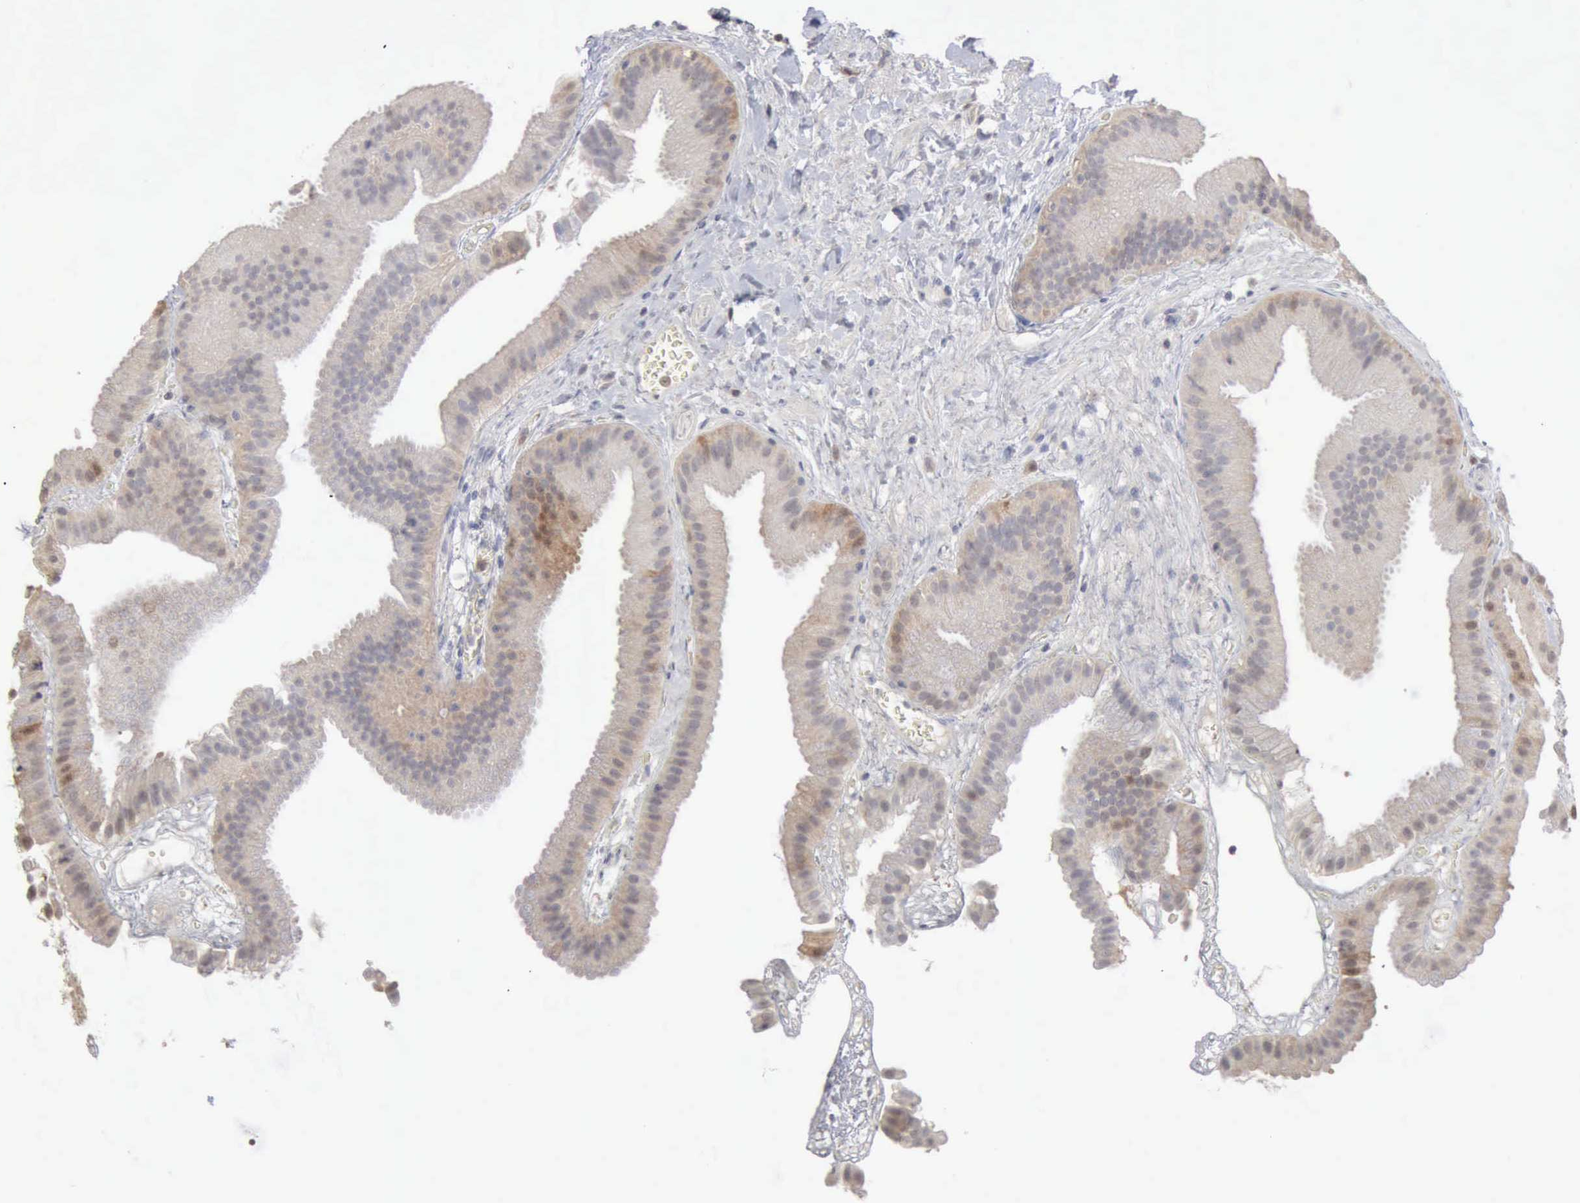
{"staining": {"intensity": "weak", "quantity": ">75%", "location": "cytoplasmic/membranous"}, "tissue": "gallbladder", "cell_type": "Glandular cells", "image_type": "normal", "snomed": [{"axis": "morphology", "description": "Normal tissue, NOS"}, {"axis": "topography", "description": "Gallbladder"}], "caption": "High-power microscopy captured an immunohistochemistry (IHC) histopathology image of normal gallbladder, revealing weak cytoplasmic/membranous expression in approximately >75% of glandular cells. The staining is performed using DAB (3,3'-diaminobenzidine) brown chromogen to label protein expression. The nuclei are counter-stained blue using hematoxylin.", "gene": "STAT1", "patient": {"sex": "female", "age": 63}}